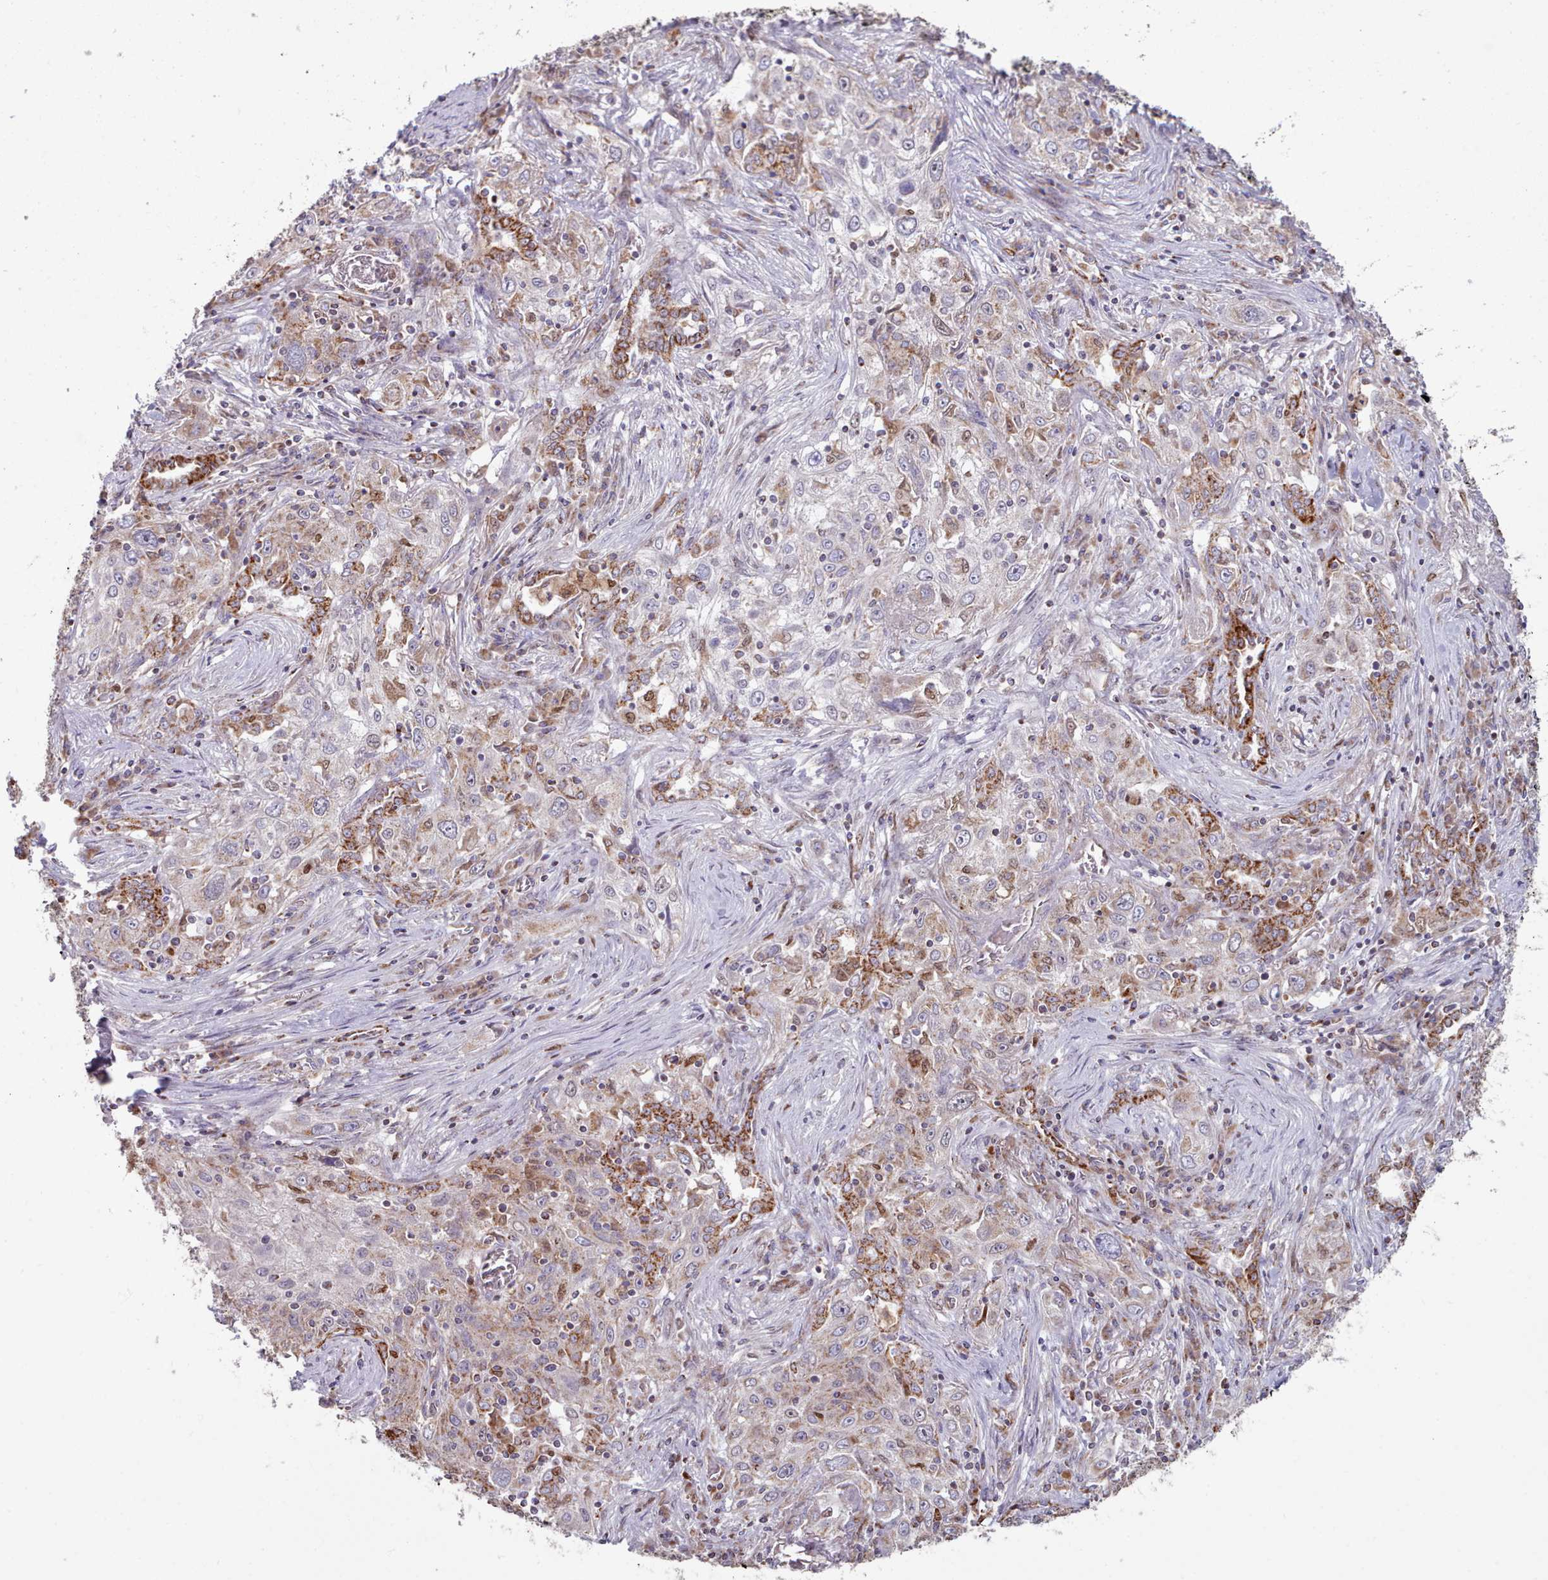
{"staining": {"intensity": "weak", "quantity": "<25%", "location": "cytoplasmic/membranous"}, "tissue": "lung cancer", "cell_type": "Tumor cells", "image_type": "cancer", "snomed": [{"axis": "morphology", "description": "Squamous cell carcinoma, NOS"}, {"axis": "topography", "description": "Lung"}], "caption": "Immunohistochemistry of lung squamous cell carcinoma exhibits no staining in tumor cells. Nuclei are stained in blue.", "gene": "HSDL2", "patient": {"sex": "female", "age": 69}}